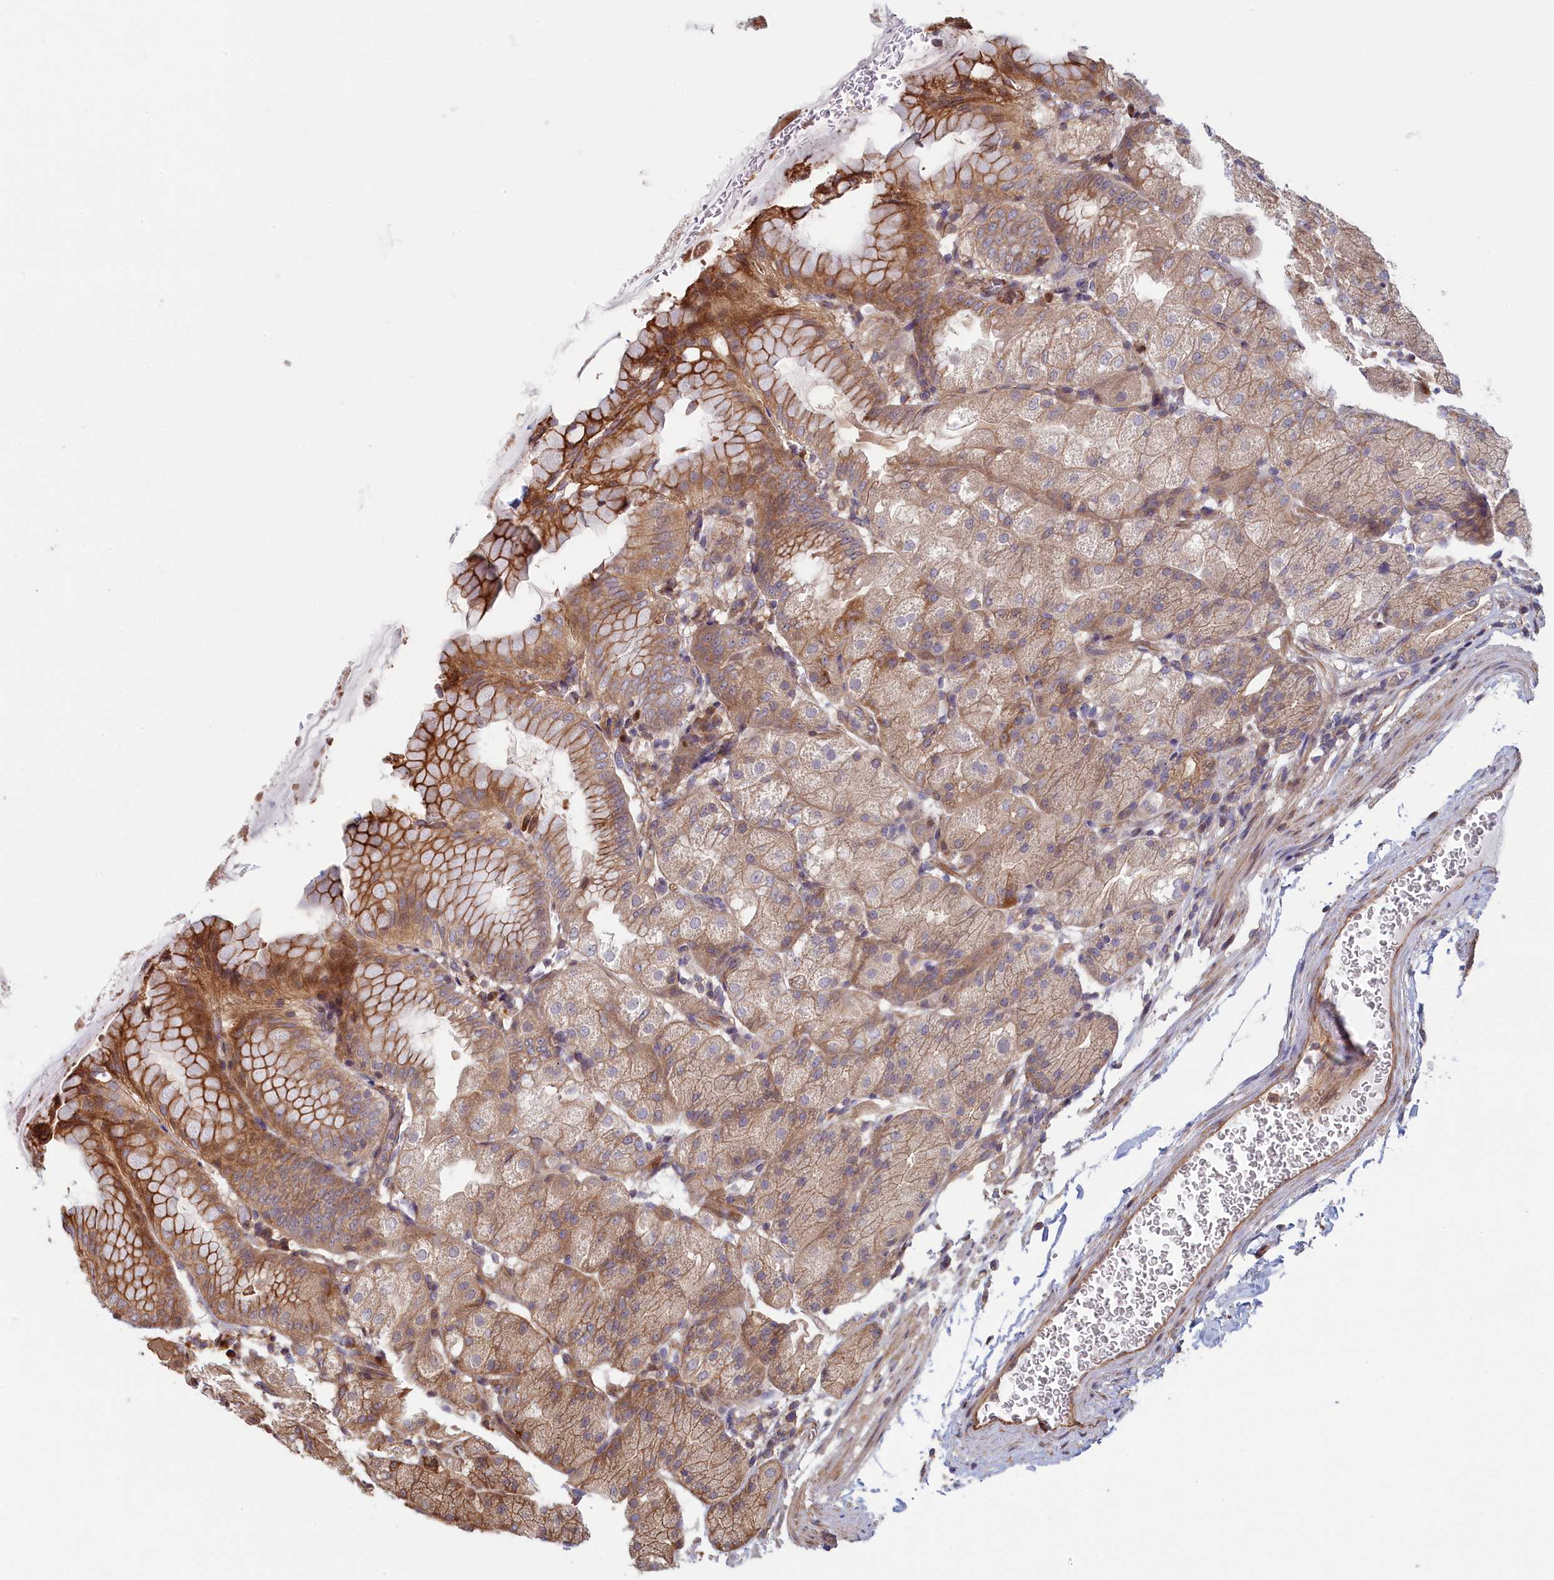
{"staining": {"intensity": "moderate", "quantity": ">75%", "location": "cytoplasmic/membranous"}, "tissue": "stomach", "cell_type": "Glandular cells", "image_type": "normal", "snomed": [{"axis": "morphology", "description": "Normal tissue, NOS"}, {"axis": "topography", "description": "Stomach, upper"}, {"axis": "topography", "description": "Stomach, lower"}], "caption": "About >75% of glandular cells in unremarkable stomach demonstrate moderate cytoplasmic/membranous protein staining as visualized by brown immunohistochemical staining.", "gene": "RILPL1", "patient": {"sex": "male", "age": 62}}